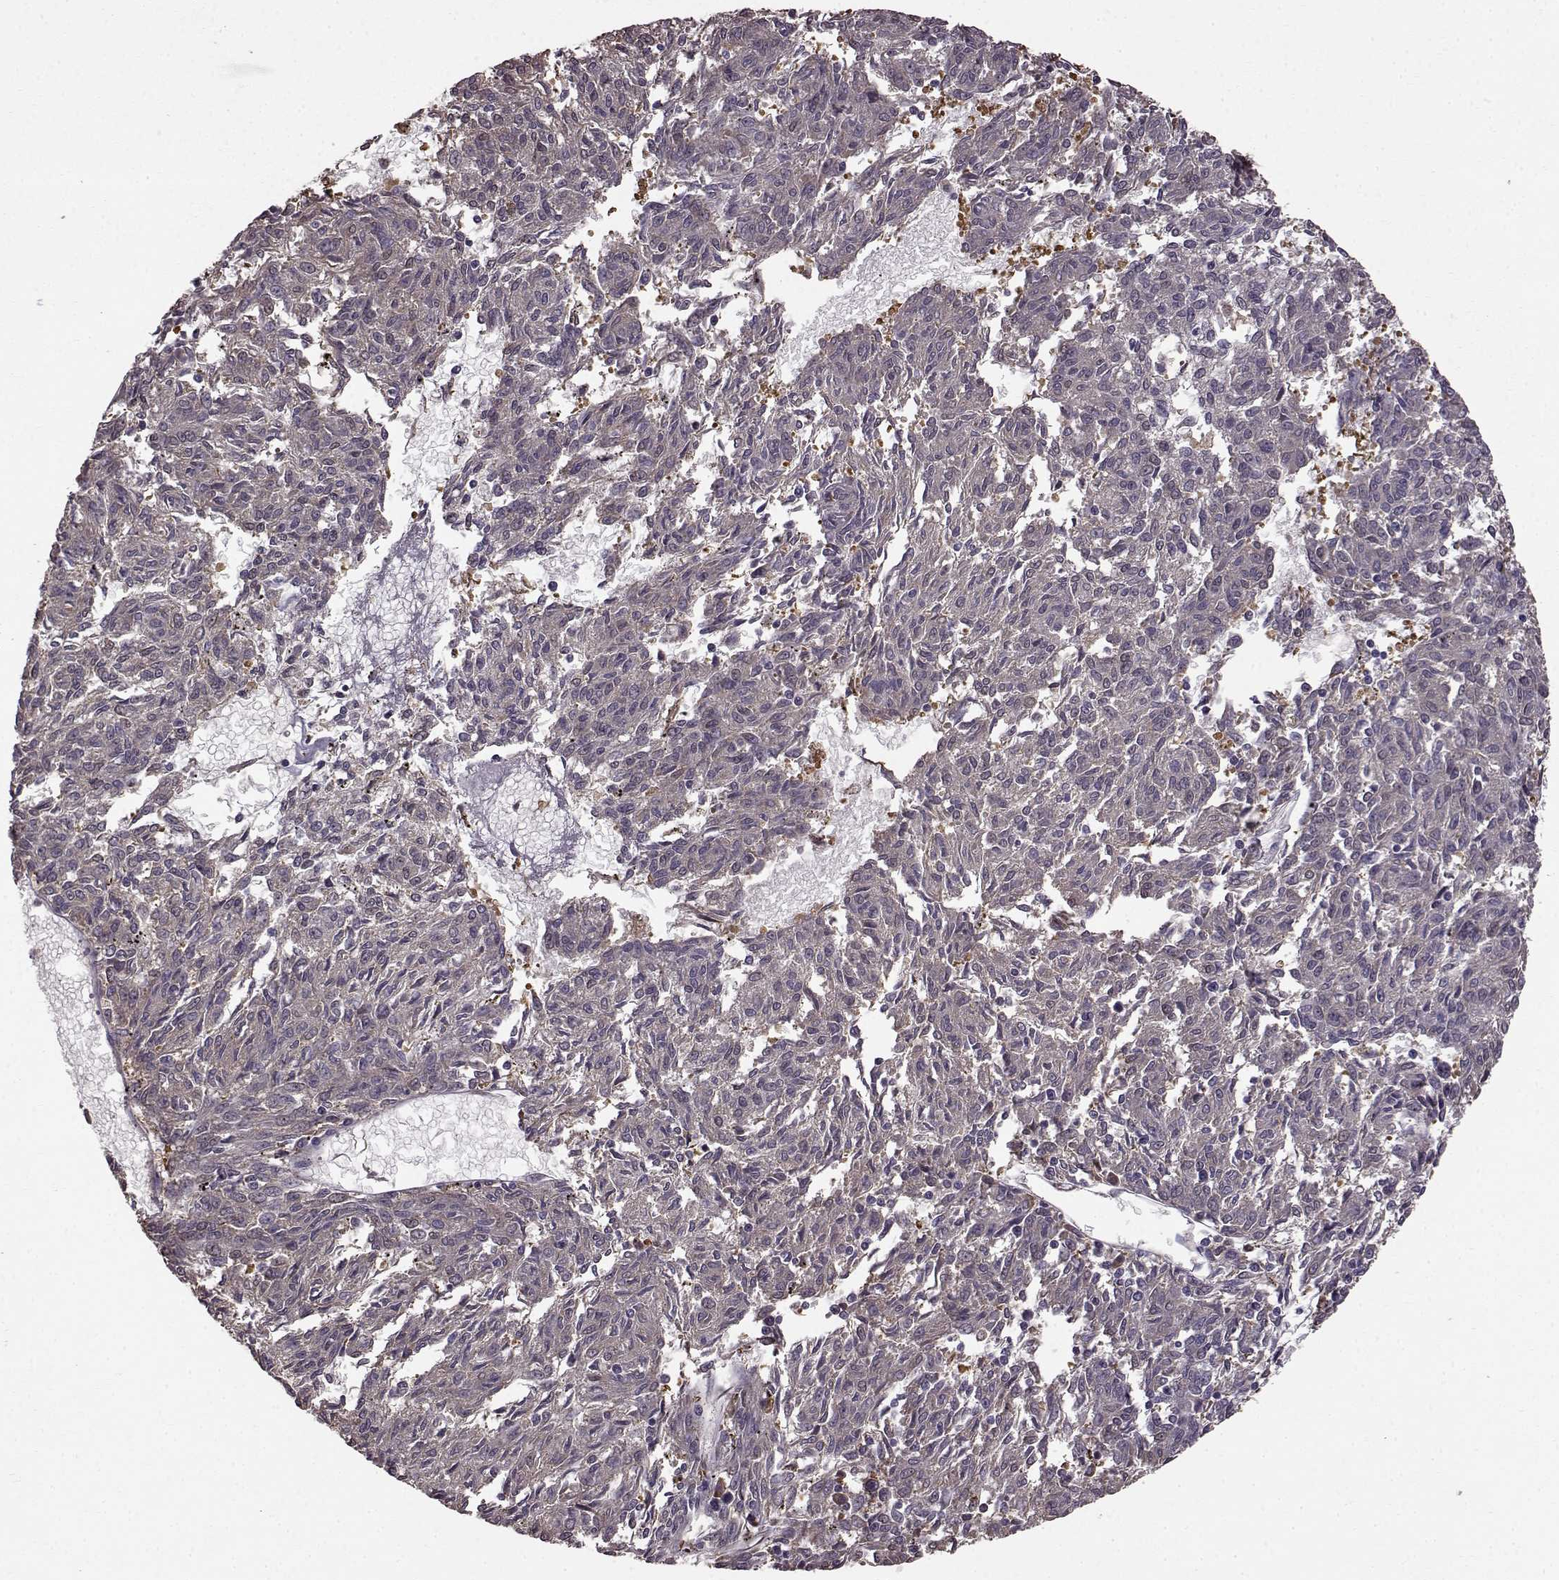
{"staining": {"intensity": "negative", "quantity": "none", "location": "none"}, "tissue": "melanoma", "cell_type": "Tumor cells", "image_type": "cancer", "snomed": [{"axis": "morphology", "description": "Malignant melanoma, NOS"}, {"axis": "topography", "description": "Skin"}], "caption": "Immunohistochemistry image of human melanoma stained for a protein (brown), which reveals no expression in tumor cells. (Stains: DAB IHC with hematoxylin counter stain, Microscopy: brightfield microscopy at high magnification).", "gene": "NME1-NME2", "patient": {"sex": "female", "age": 72}}